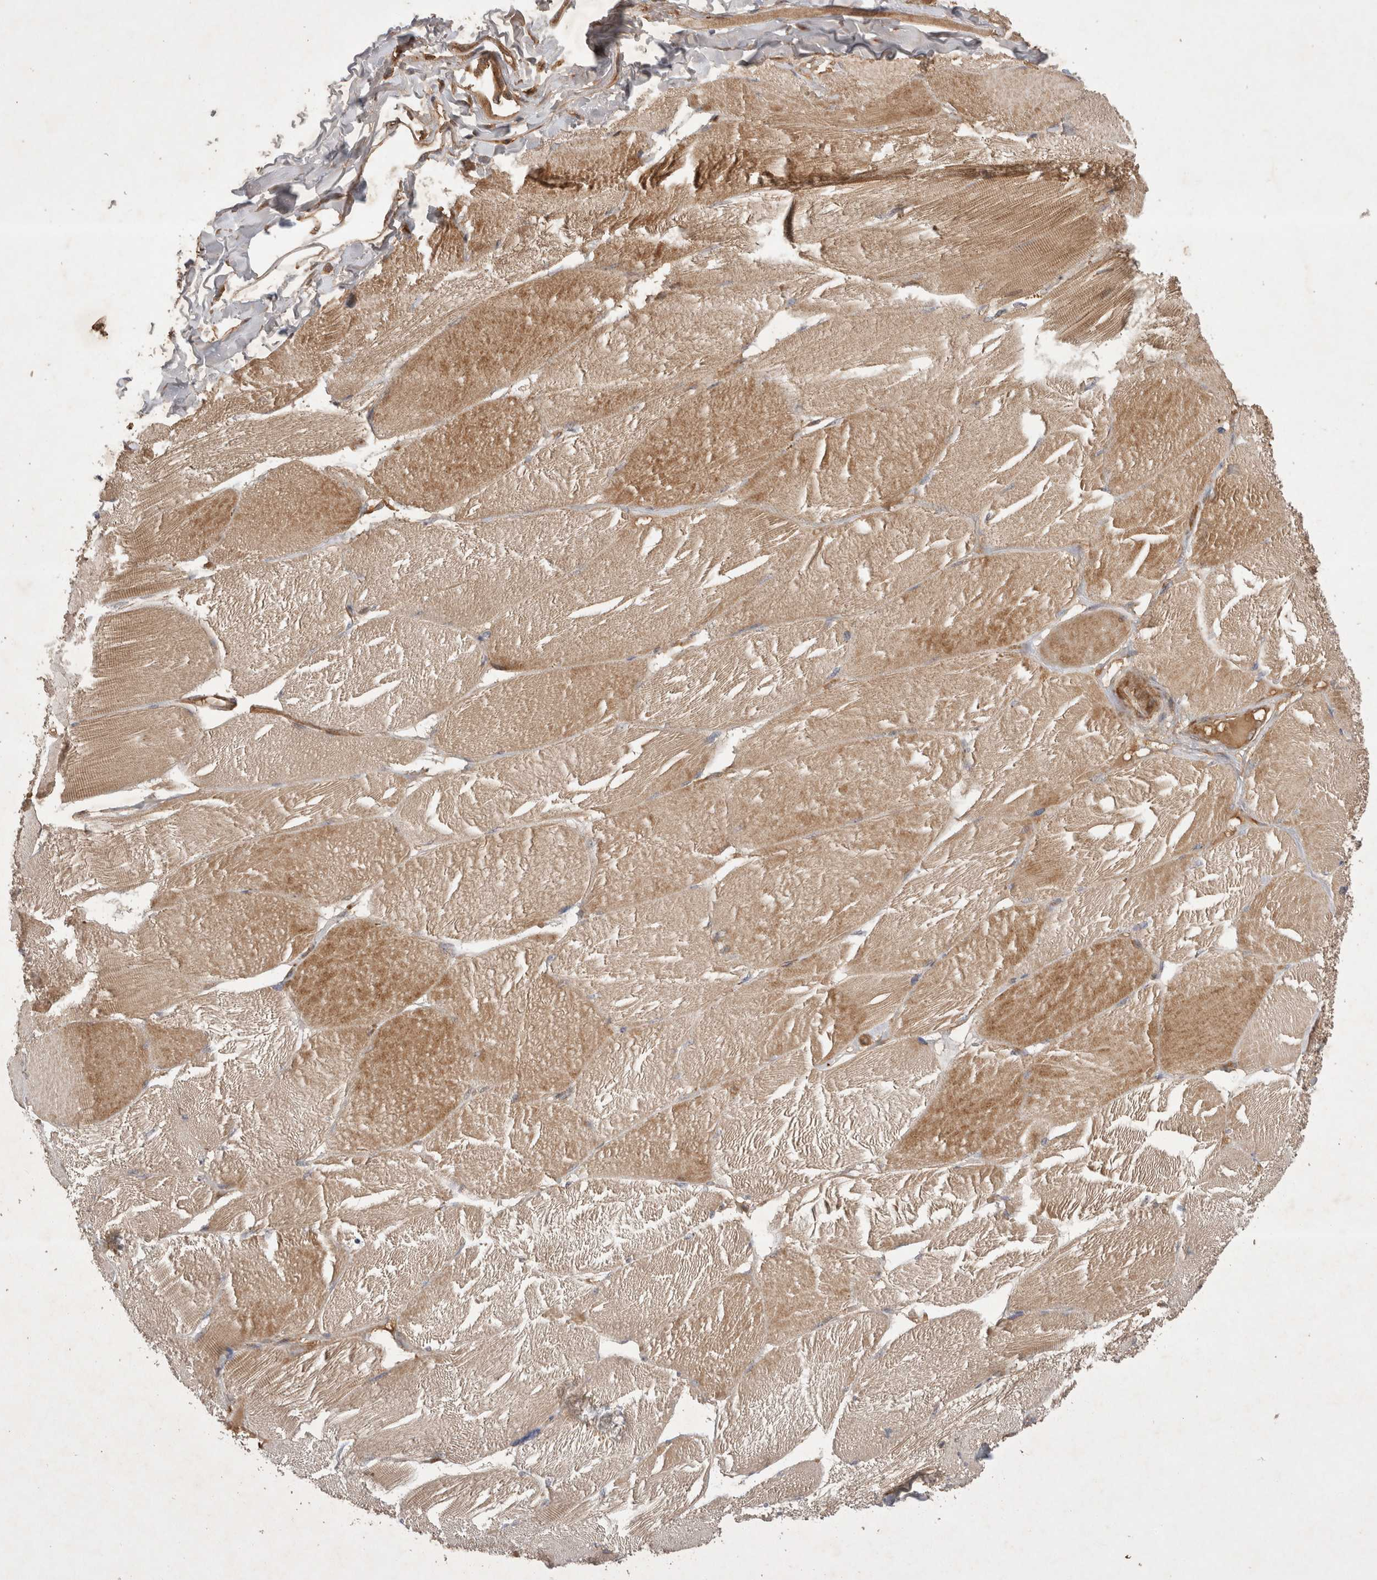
{"staining": {"intensity": "moderate", "quantity": "25%-75%", "location": "cytoplasmic/membranous"}, "tissue": "skeletal muscle", "cell_type": "Myocytes", "image_type": "normal", "snomed": [{"axis": "morphology", "description": "Normal tissue, NOS"}, {"axis": "topography", "description": "Skin"}, {"axis": "topography", "description": "Skeletal muscle"}], "caption": "Brown immunohistochemical staining in benign human skeletal muscle exhibits moderate cytoplasmic/membranous expression in approximately 25%-75% of myocytes. The staining was performed using DAB (3,3'-diaminobenzidine) to visualize the protein expression in brown, while the nuclei were stained in blue with hematoxylin (Magnification: 20x).", "gene": "FAM221A", "patient": {"sex": "male", "age": 83}}